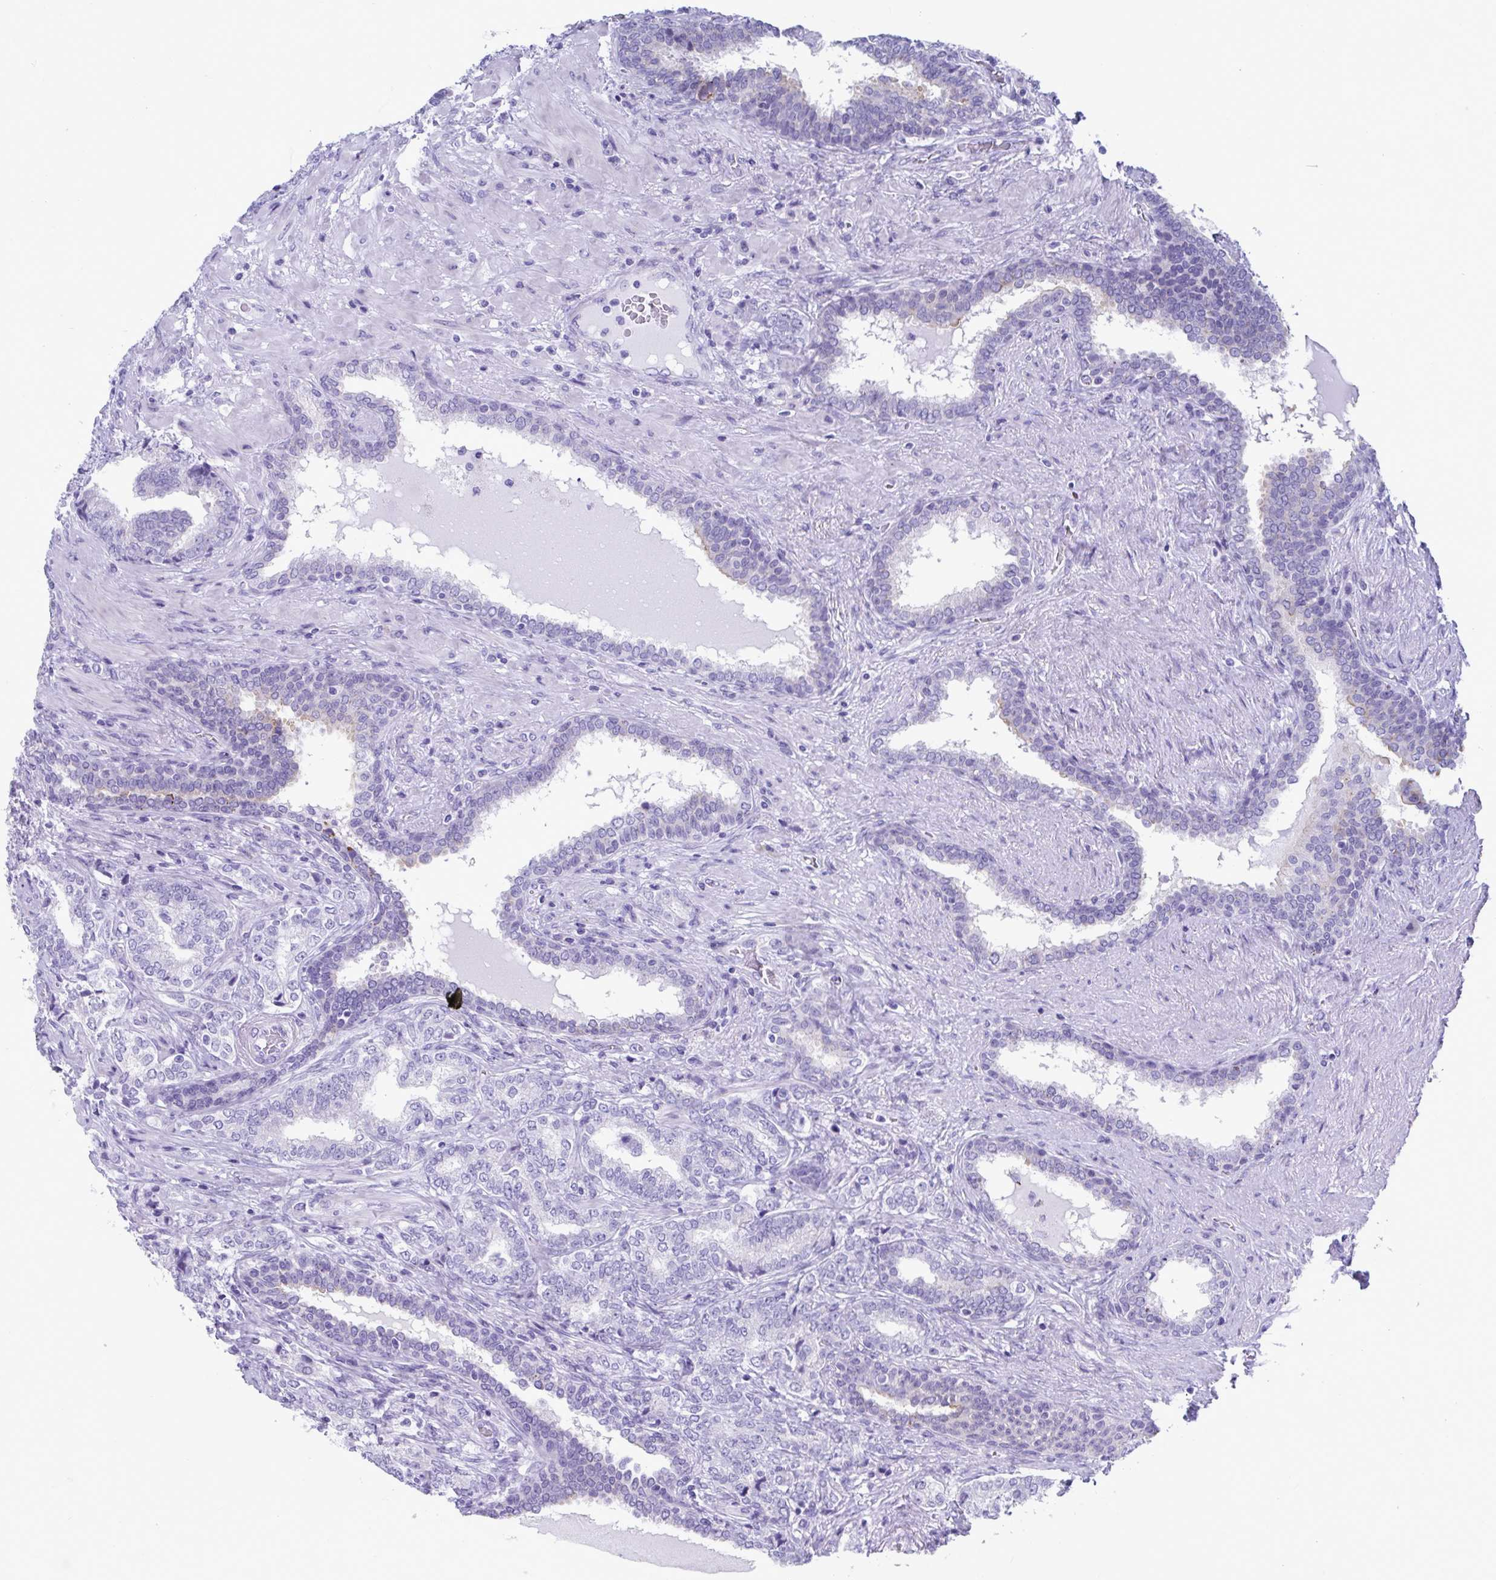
{"staining": {"intensity": "negative", "quantity": "none", "location": "none"}, "tissue": "prostate cancer", "cell_type": "Tumor cells", "image_type": "cancer", "snomed": [{"axis": "morphology", "description": "Adenocarcinoma, High grade"}, {"axis": "topography", "description": "Prostate"}], "caption": "Adenocarcinoma (high-grade) (prostate) was stained to show a protein in brown. There is no significant positivity in tumor cells.", "gene": "TTC30B", "patient": {"sex": "male", "age": 72}}